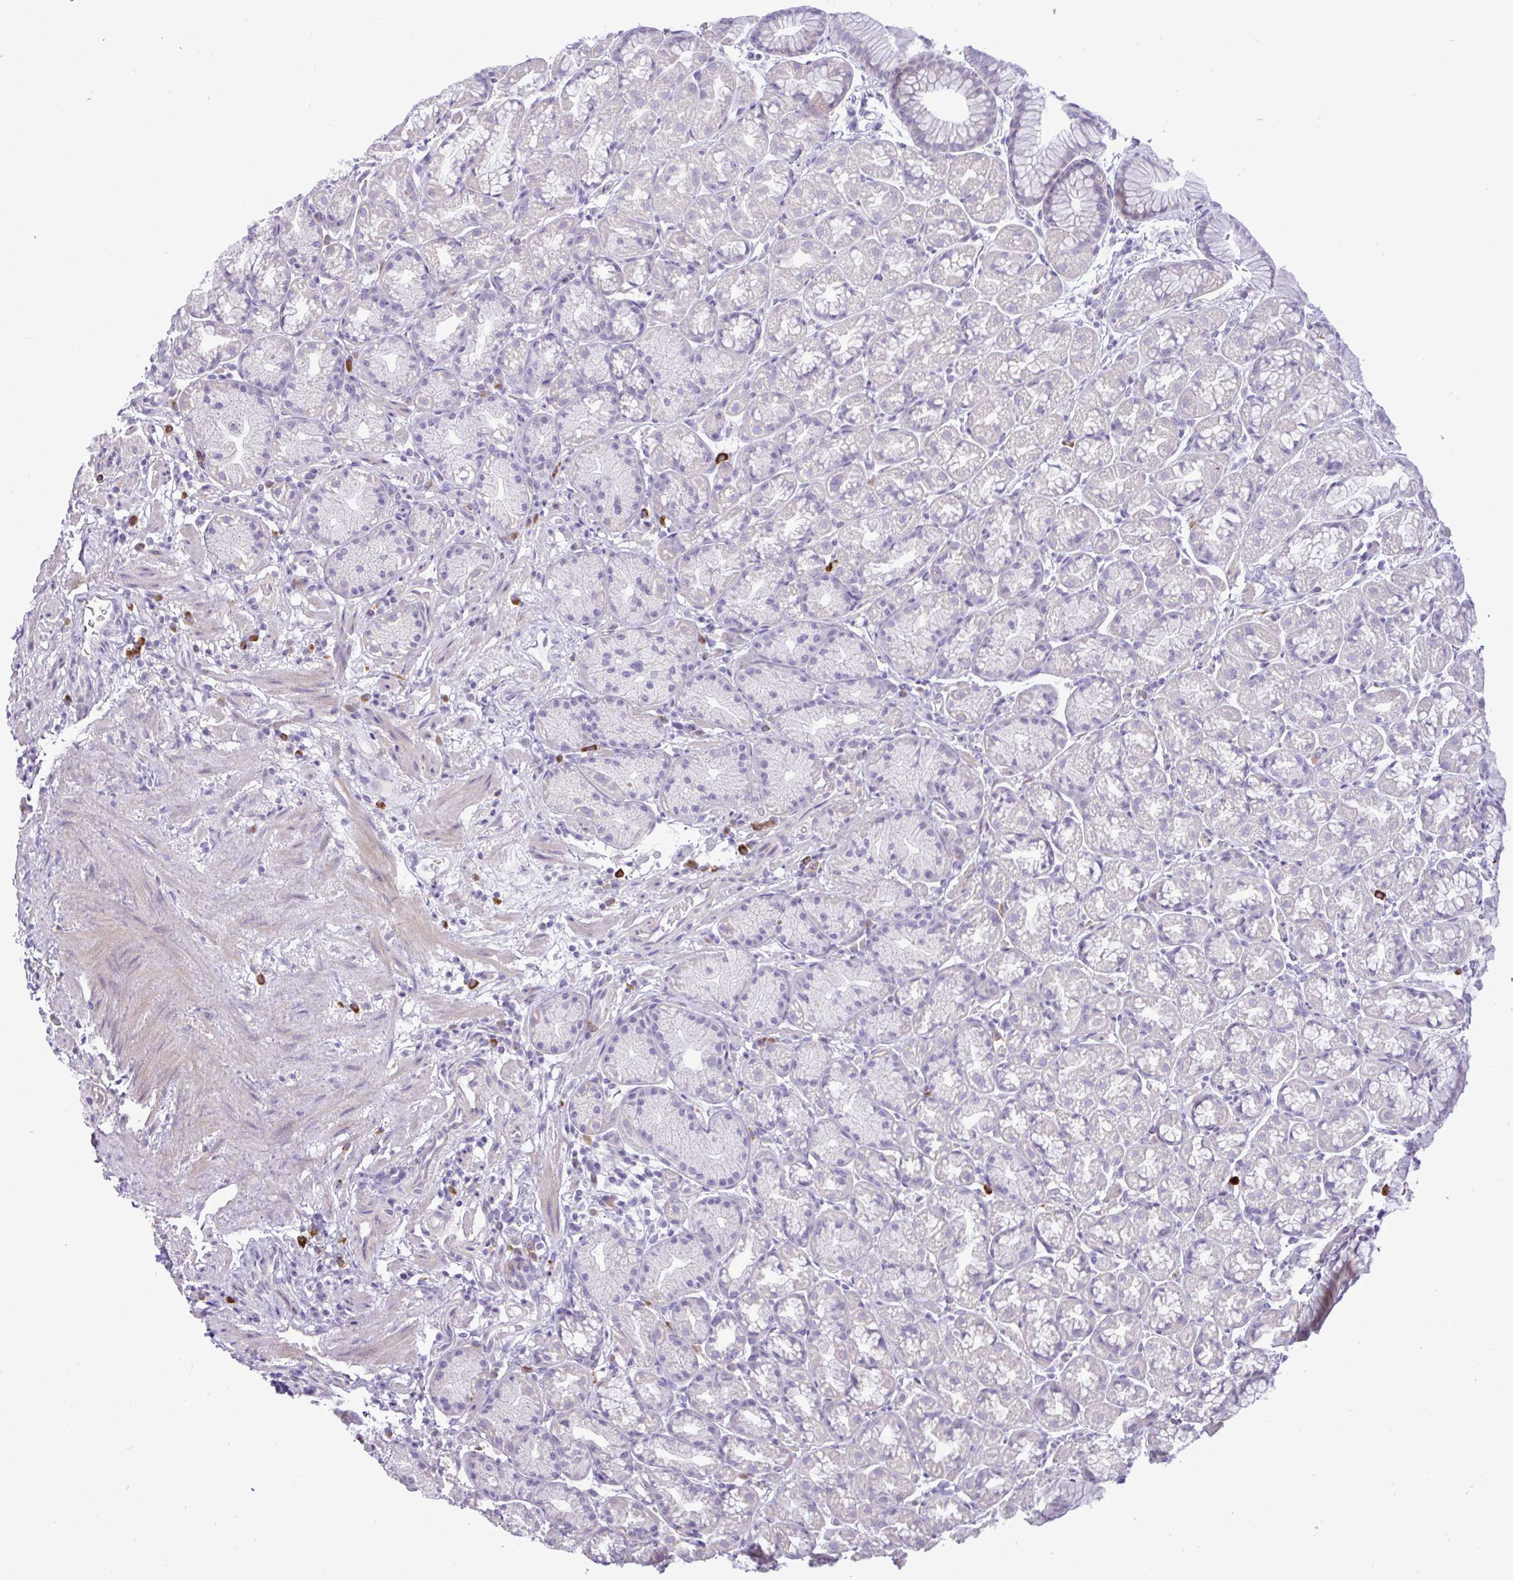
{"staining": {"intensity": "negative", "quantity": "none", "location": "none"}, "tissue": "stomach", "cell_type": "Glandular cells", "image_type": "normal", "snomed": [{"axis": "morphology", "description": "Normal tissue, NOS"}, {"axis": "topography", "description": "Stomach, lower"}], "caption": "Immunohistochemistry (IHC) photomicrograph of benign stomach: human stomach stained with DAB reveals no significant protein expression in glandular cells. The staining was performed using DAB to visualize the protein expression in brown, while the nuclei were stained in blue with hematoxylin (Magnification: 20x).", "gene": "SPAG1", "patient": {"sex": "male", "age": 67}}